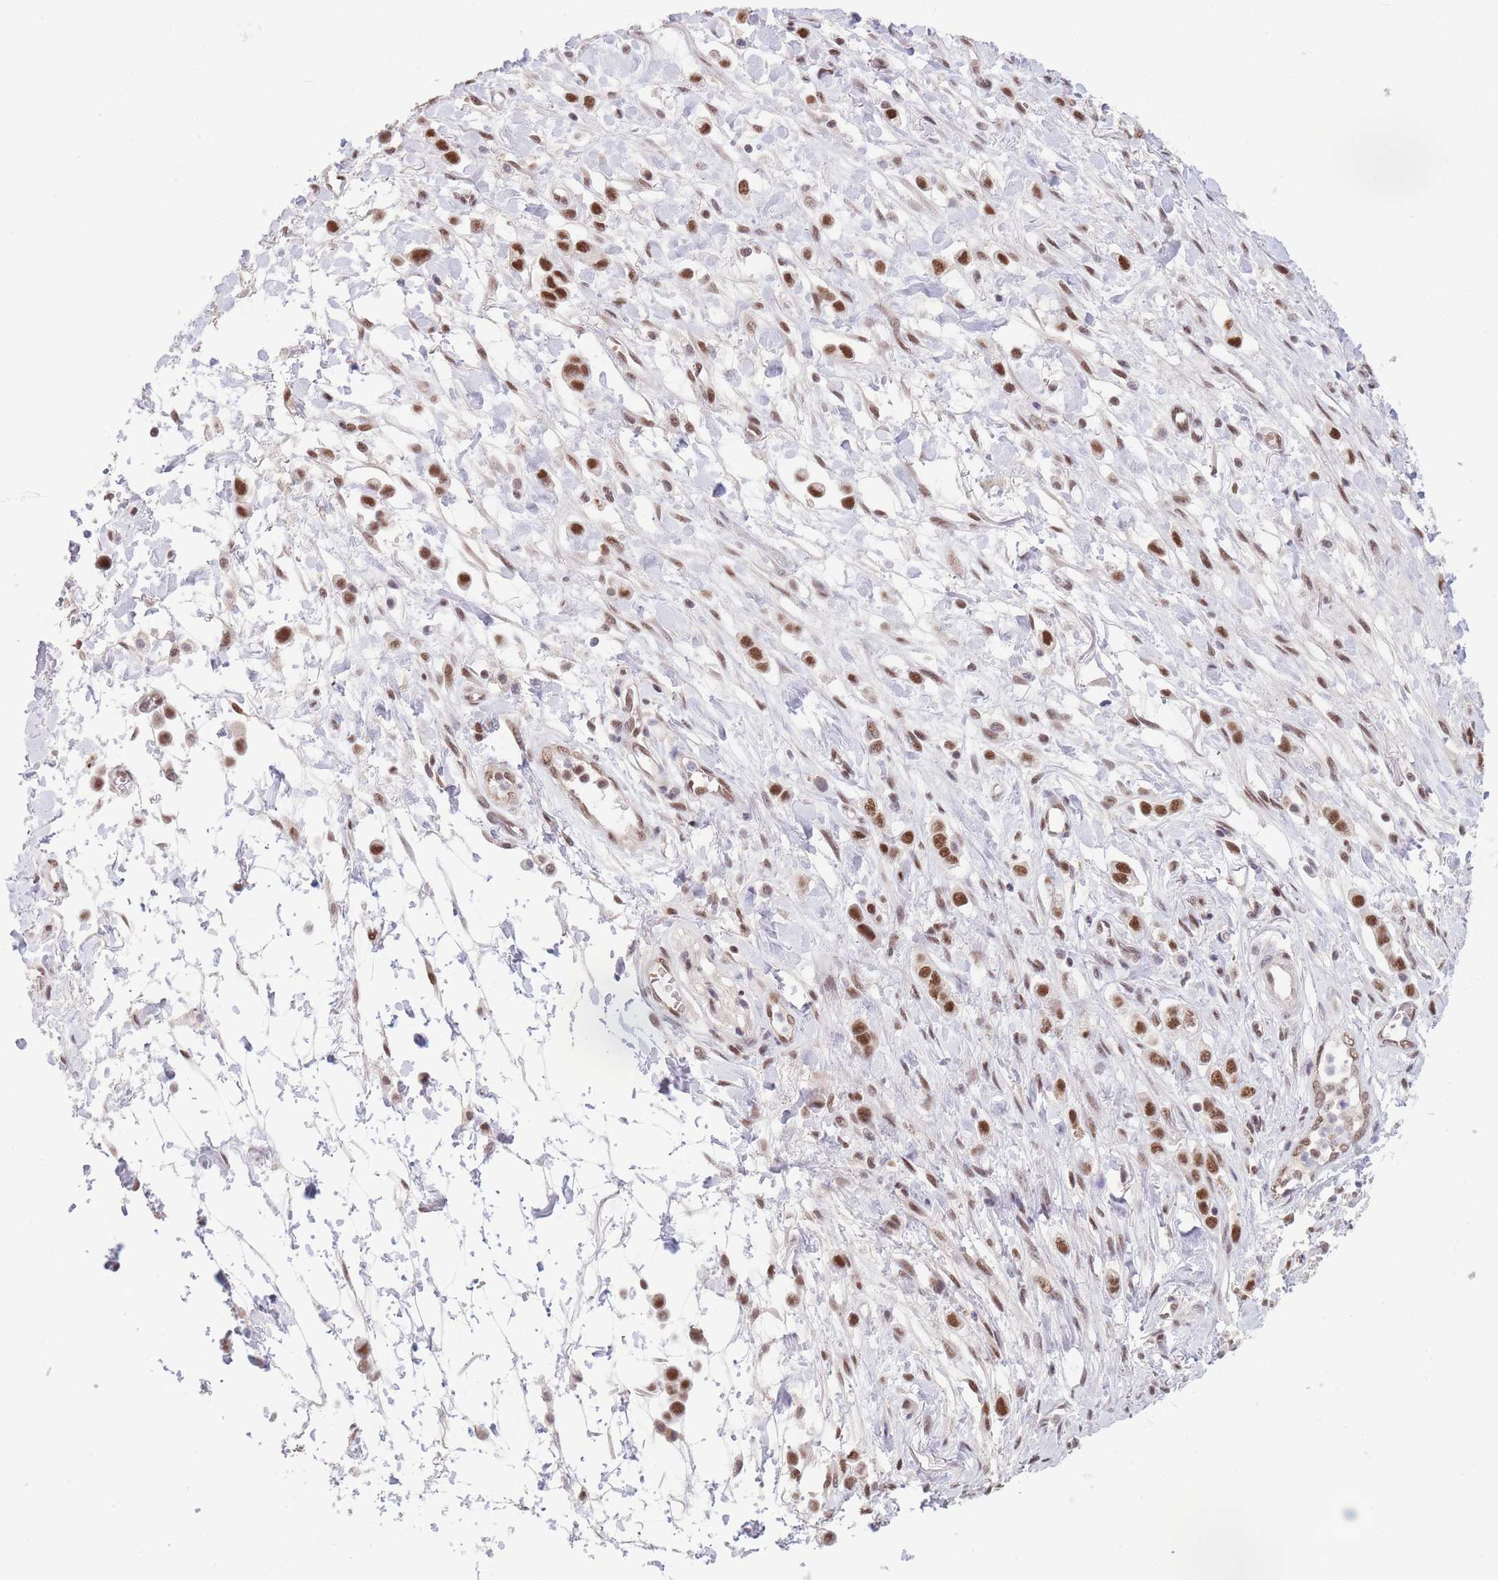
{"staining": {"intensity": "strong", "quantity": ">75%", "location": "nuclear"}, "tissue": "stomach cancer", "cell_type": "Tumor cells", "image_type": "cancer", "snomed": [{"axis": "morphology", "description": "Adenocarcinoma, NOS"}, {"axis": "topography", "description": "Stomach"}], "caption": "Immunohistochemistry (IHC) of human stomach cancer demonstrates high levels of strong nuclear positivity in approximately >75% of tumor cells.", "gene": "SMAD9", "patient": {"sex": "female", "age": 65}}